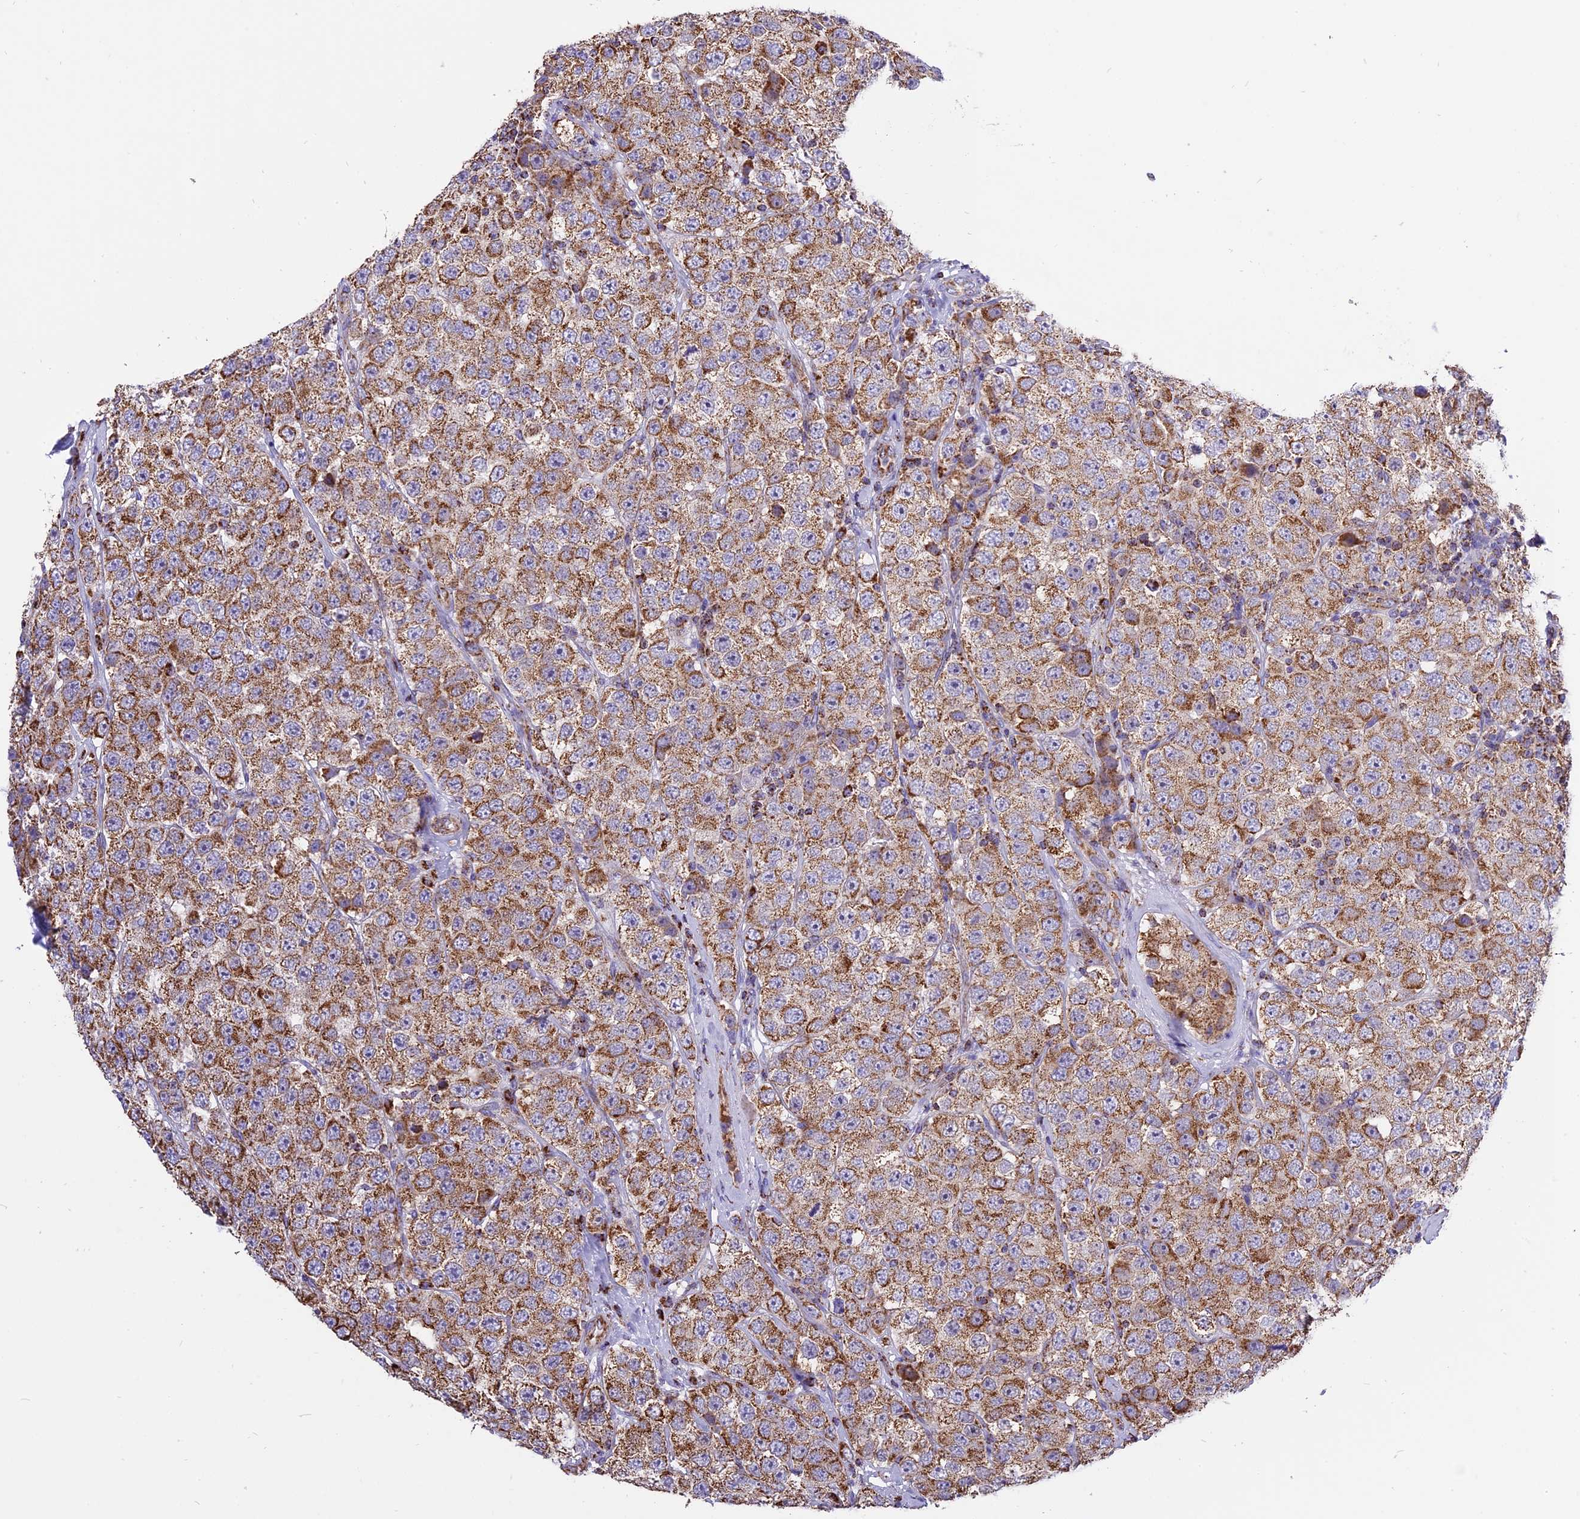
{"staining": {"intensity": "moderate", "quantity": ">75%", "location": "cytoplasmic/membranous"}, "tissue": "testis cancer", "cell_type": "Tumor cells", "image_type": "cancer", "snomed": [{"axis": "morphology", "description": "Seminoma, NOS"}, {"axis": "topography", "description": "Testis"}], "caption": "Immunohistochemistry (IHC) staining of seminoma (testis), which reveals medium levels of moderate cytoplasmic/membranous positivity in about >75% of tumor cells indicating moderate cytoplasmic/membranous protein expression. The staining was performed using DAB (3,3'-diaminobenzidine) (brown) for protein detection and nuclei were counterstained in hematoxylin (blue).", "gene": "TTC4", "patient": {"sex": "male", "age": 28}}